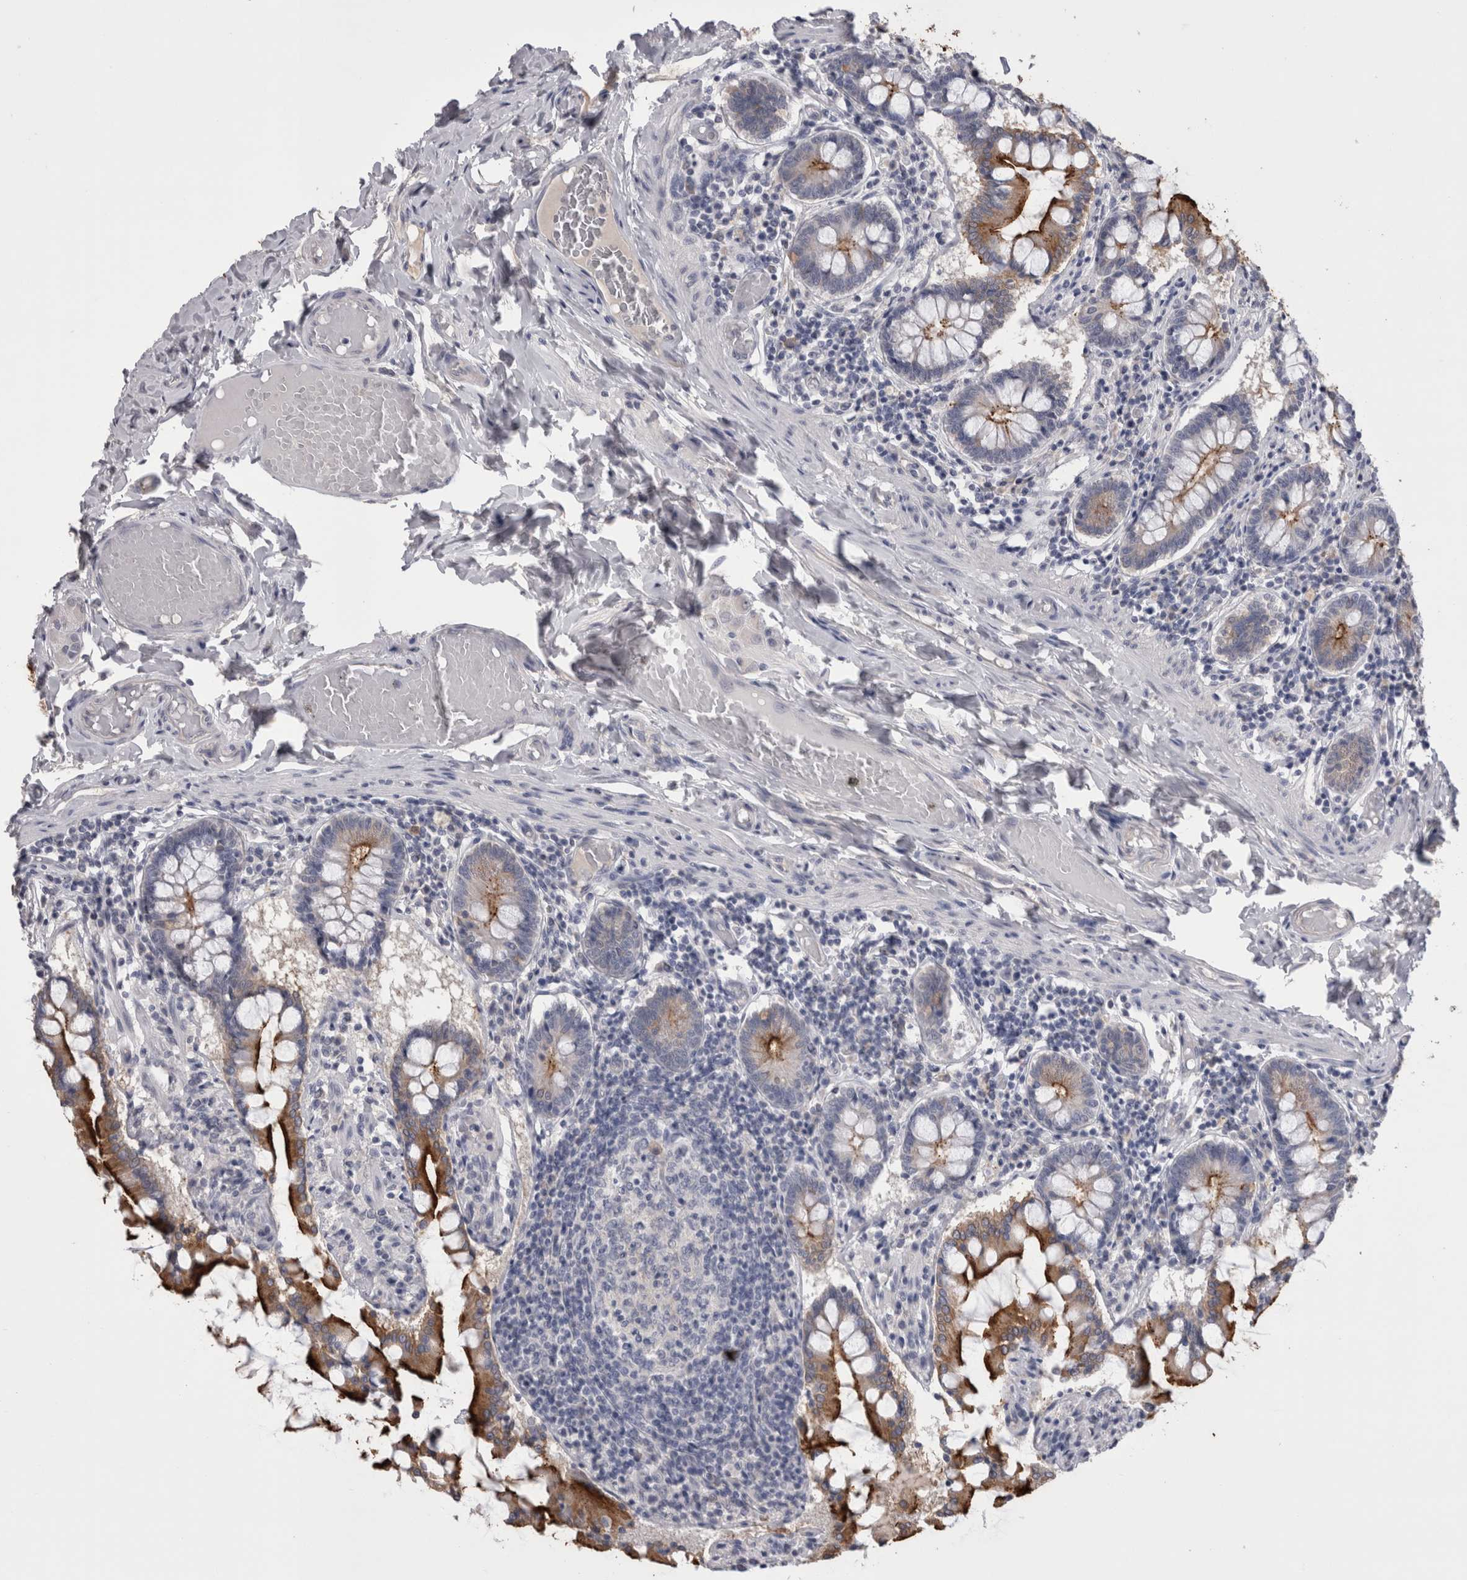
{"staining": {"intensity": "strong", "quantity": ">75%", "location": "cytoplasmic/membranous"}, "tissue": "small intestine", "cell_type": "Glandular cells", "image_type": "normal", "snomed": [{"axis": "morphology", "description": "Normal tissue, NOS"}, {"axis": "topography", "description": "Small intestine"}], "caption": "Strong cytoplasmic/membranous protein staining is identified in about >75% of glandular cells in small intestine.", "gene": "CDHR5", "patient": {"sex": "male", "age": 41}}